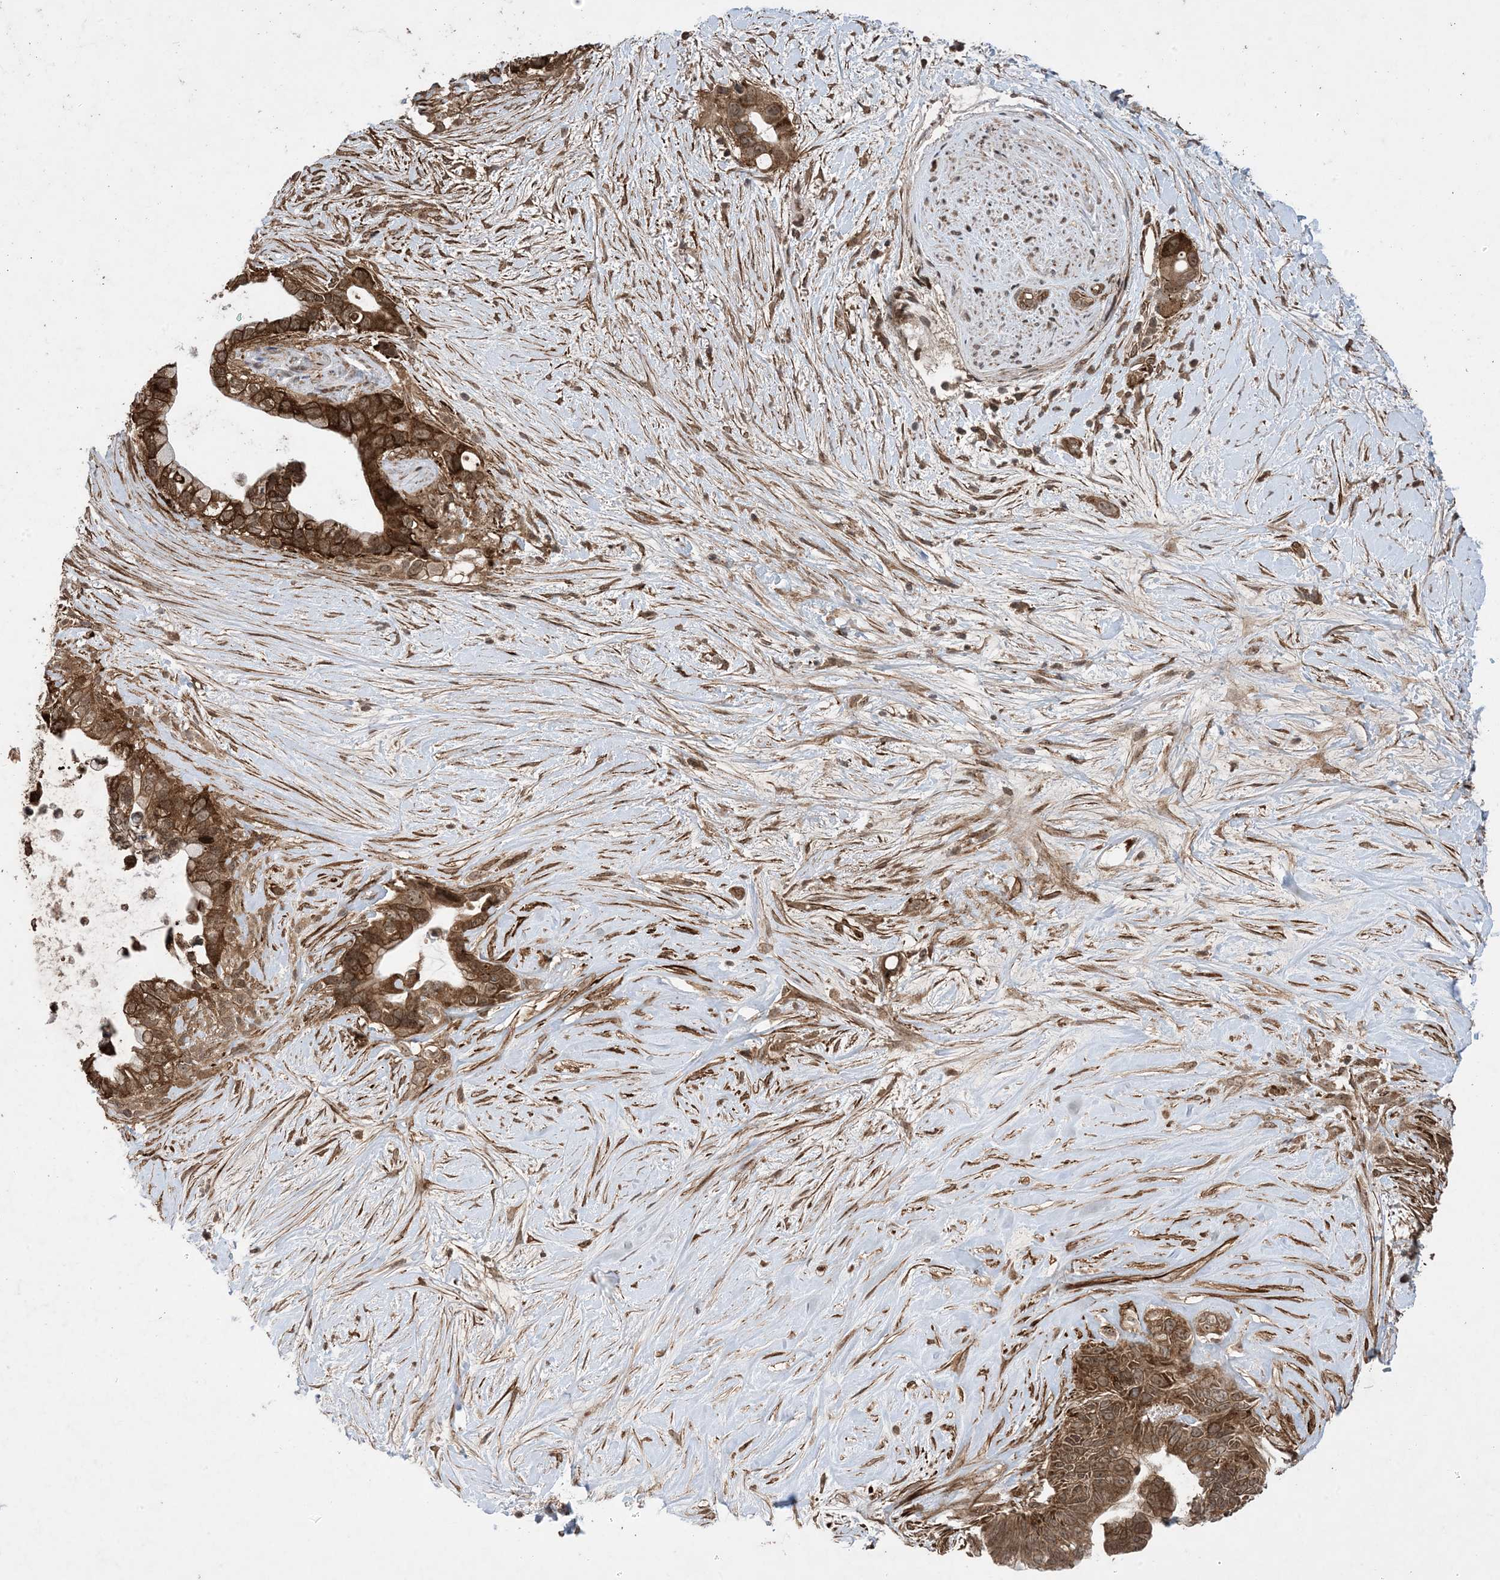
{"staining": {"intensity": "strong", "quantity": ">75%", "location": "cytoplasmic/membranous"}, "tissue": "pancreatic cancer", "cell_type": "Tumor cells", "image_type": "cancer", "snomed": [{"axis": "morphology", "description": "Adenocarcinoma, NOS"}, {"axis": "topography", "description": "Pancreas"}], "caption": "About >75% of tumor cells in adenocarcinoma (pancreatic) show strong cytoplasmic/membranous protein staining as visualized by brown immunohistochemical staining.", "gene": "ZNF511", "patient": {"sex": "female", "age": 72}}